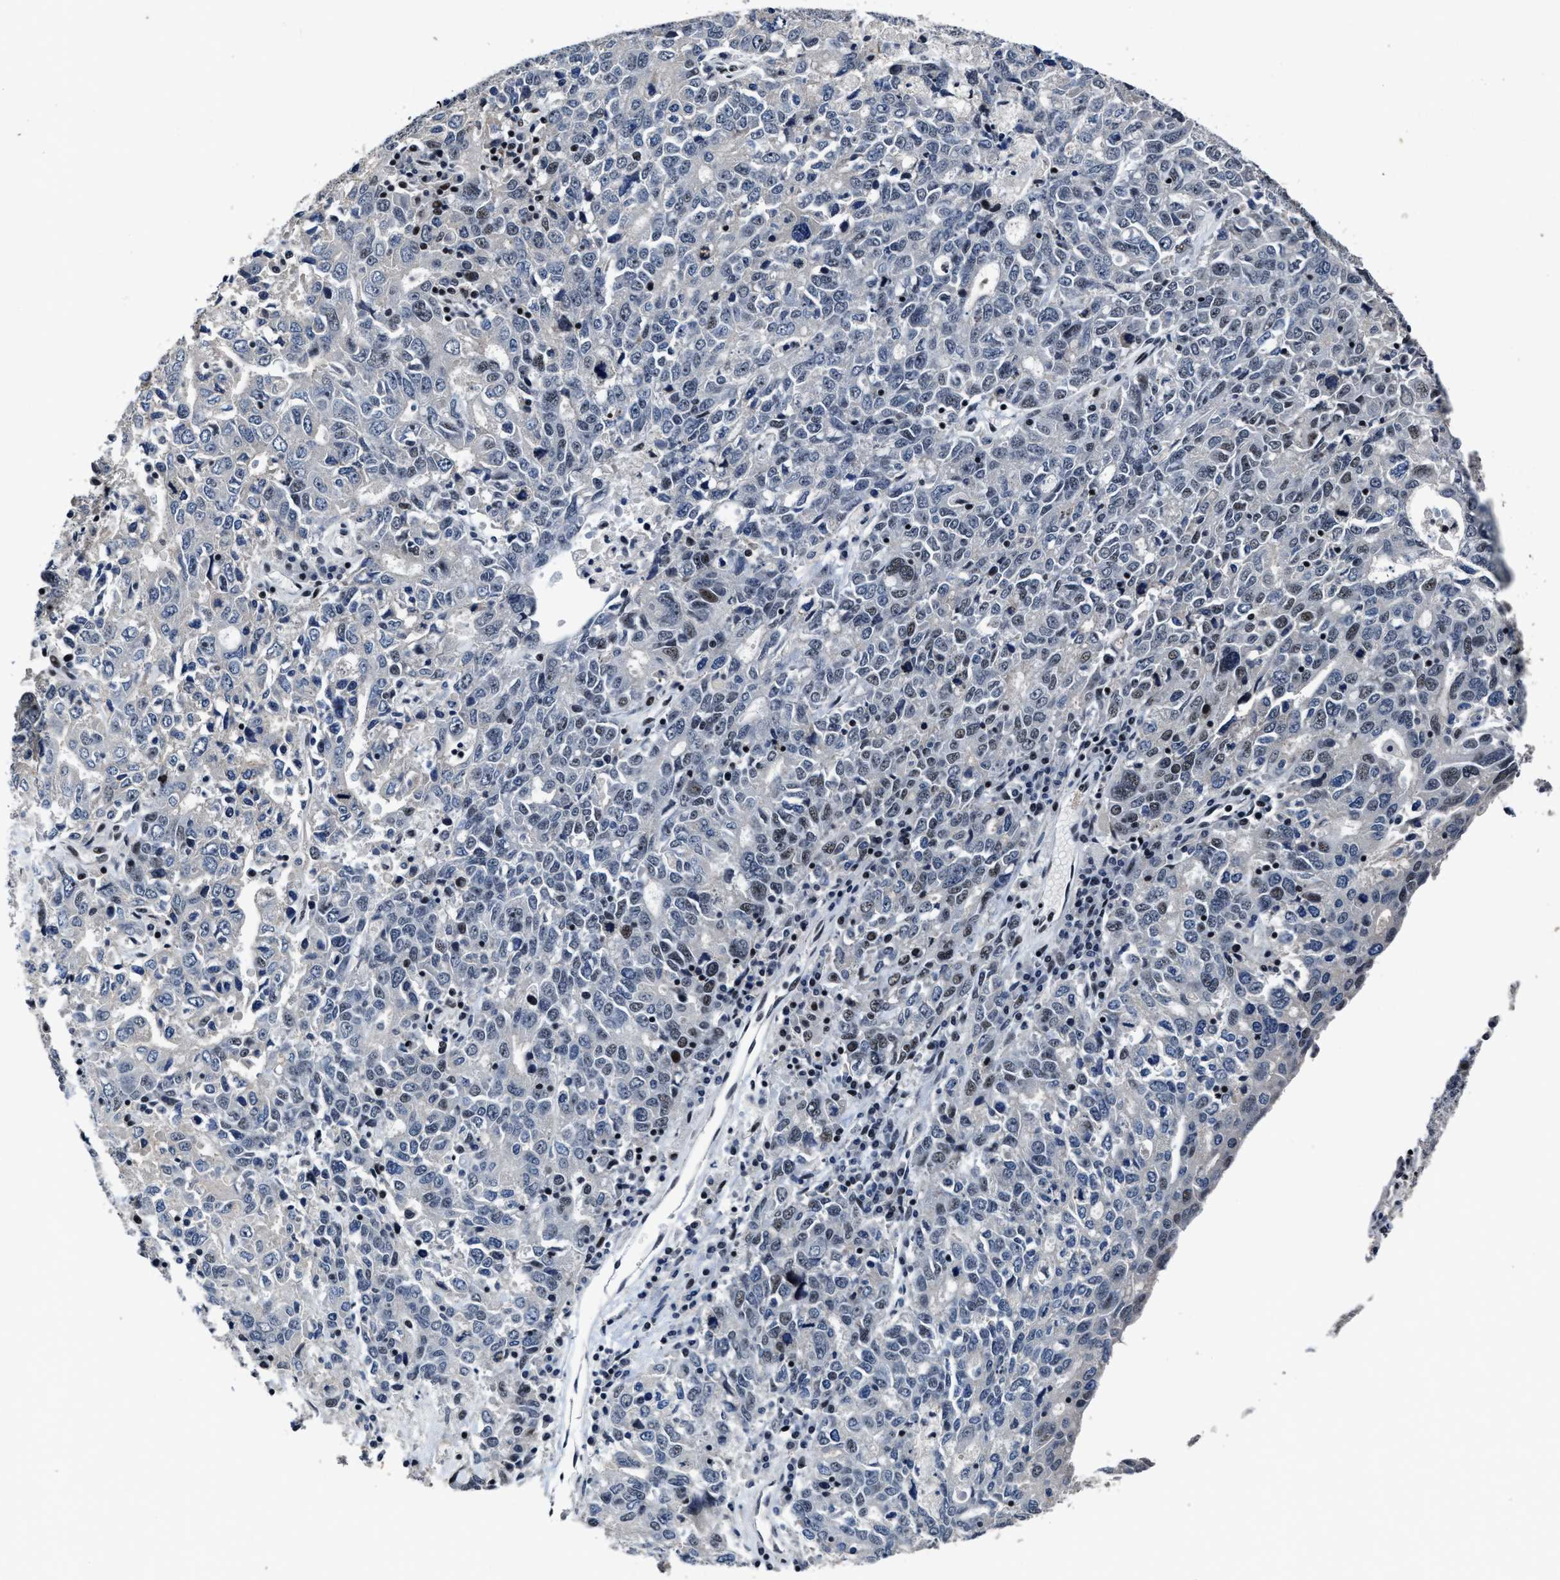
{"staining": {"intensity": "weak", "quantity": "<25%", "location": "nuclear"}, "tissue": "ovarian cancer", "cell_type": "Tumor cells", "image_type": "cancer", "snomed": [{"axis": "morphology", "description": "Carcinoma, endometroid"}, {"axis": "topography", "description": "Ovary"}], "caption": "The photomicrograph displays no staining of tumor cells in endometroid carcinoma (ovarian). (DAB (3,3'-diaminobenzidine) immunohistochemistry with hematoxylin counter stain).", "gene": "ZNF233", "patient": {"sex": "female", "age": 62}}